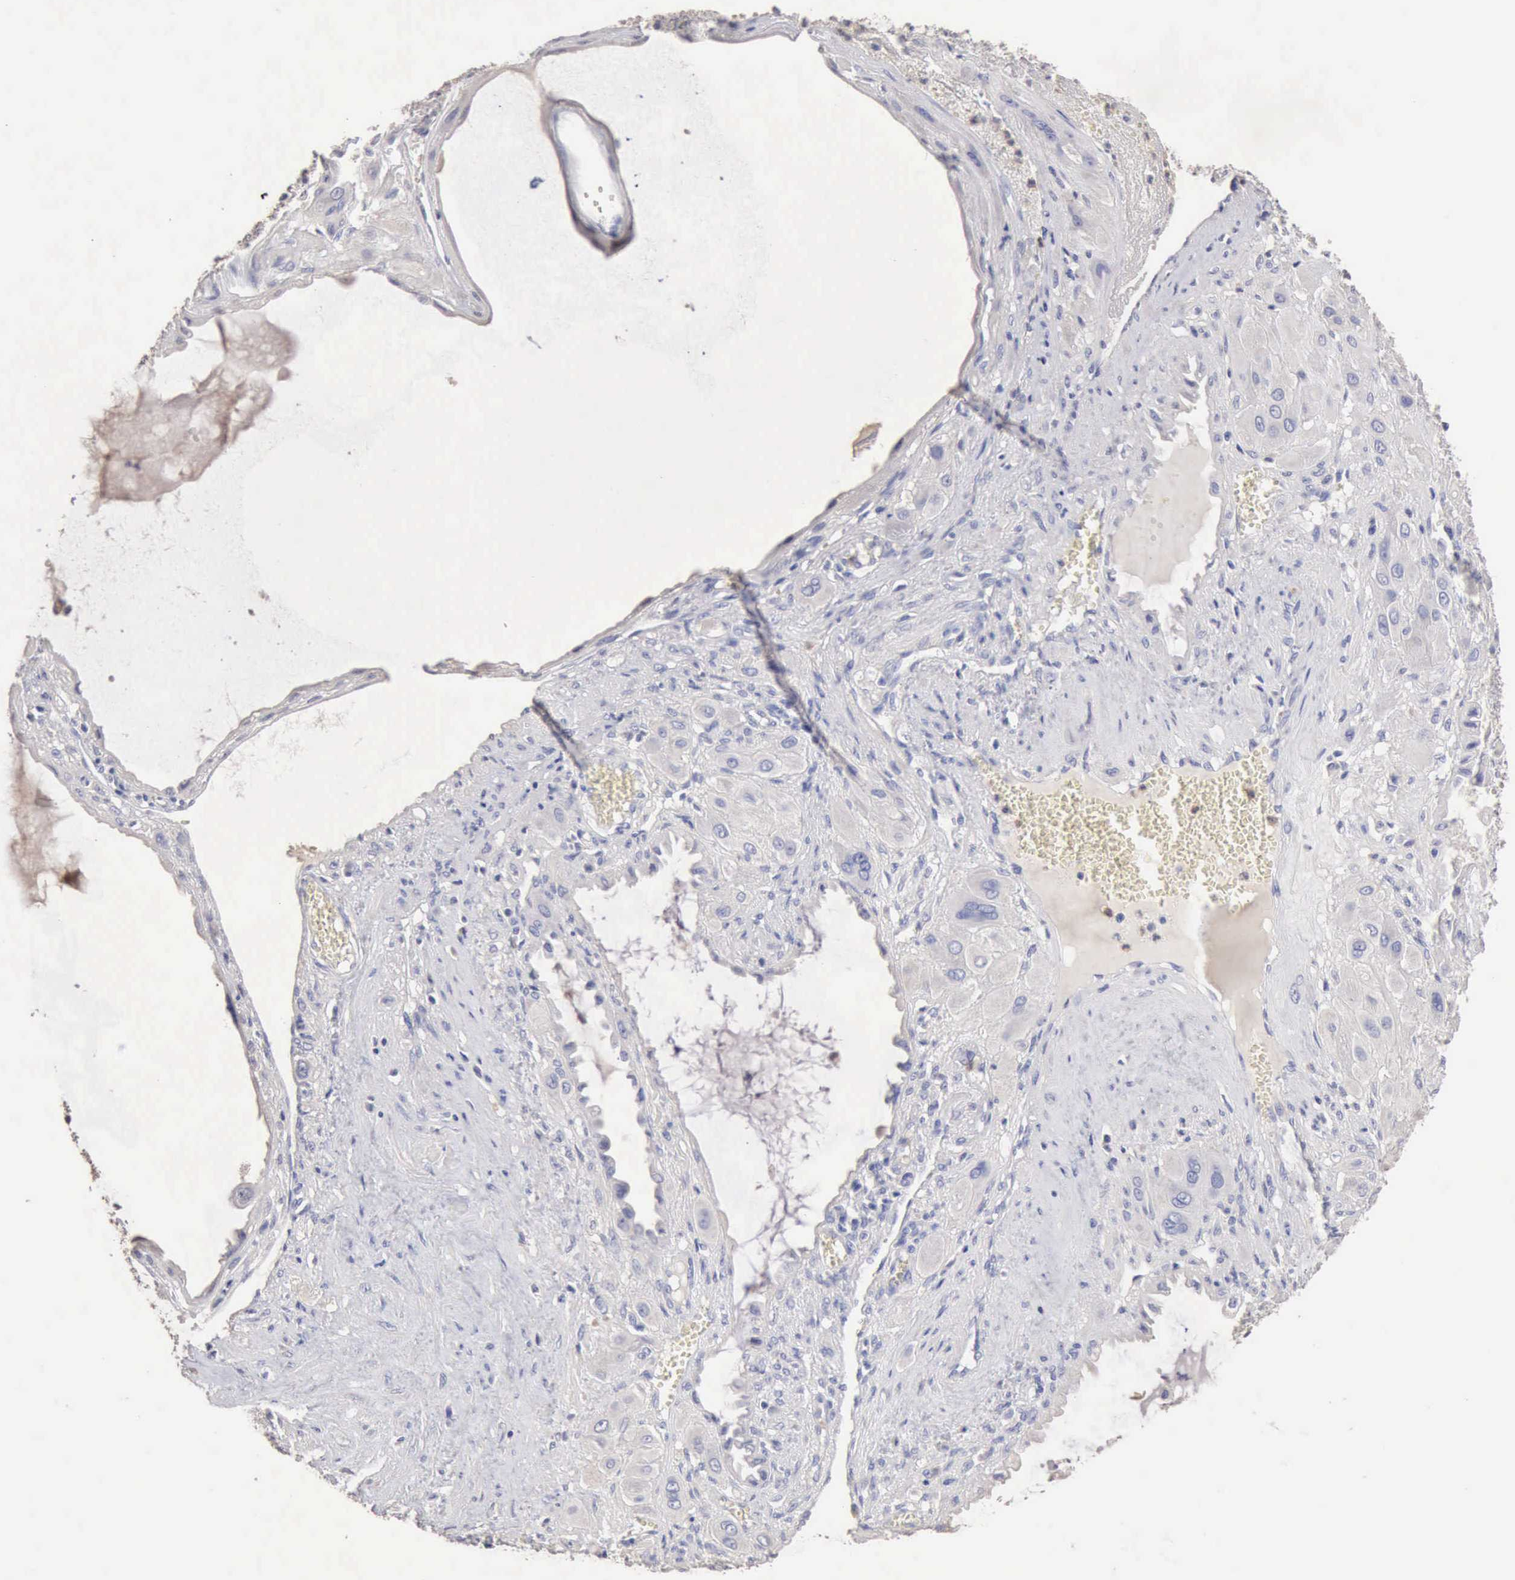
{"staining": {"intensity": "negative", "quantity": "none", "location": "none"}, "tissue": "cervical cancer", "cell_type": "Tumor cells", "image_type": "cancer", "snomed": [{"axis": "morphology", "description": "Squamous cell carcinoma, NOS"}, {"axis": "topography", "description": "Cervix"}], "caption": "This is a photomicrograph of immunohistochemistry staining of cervical squamous cell carcinoma, which shows no expression in tumor cells.", "gene": "KRT6B", "patient": {"sex": "female", "age": 34}}